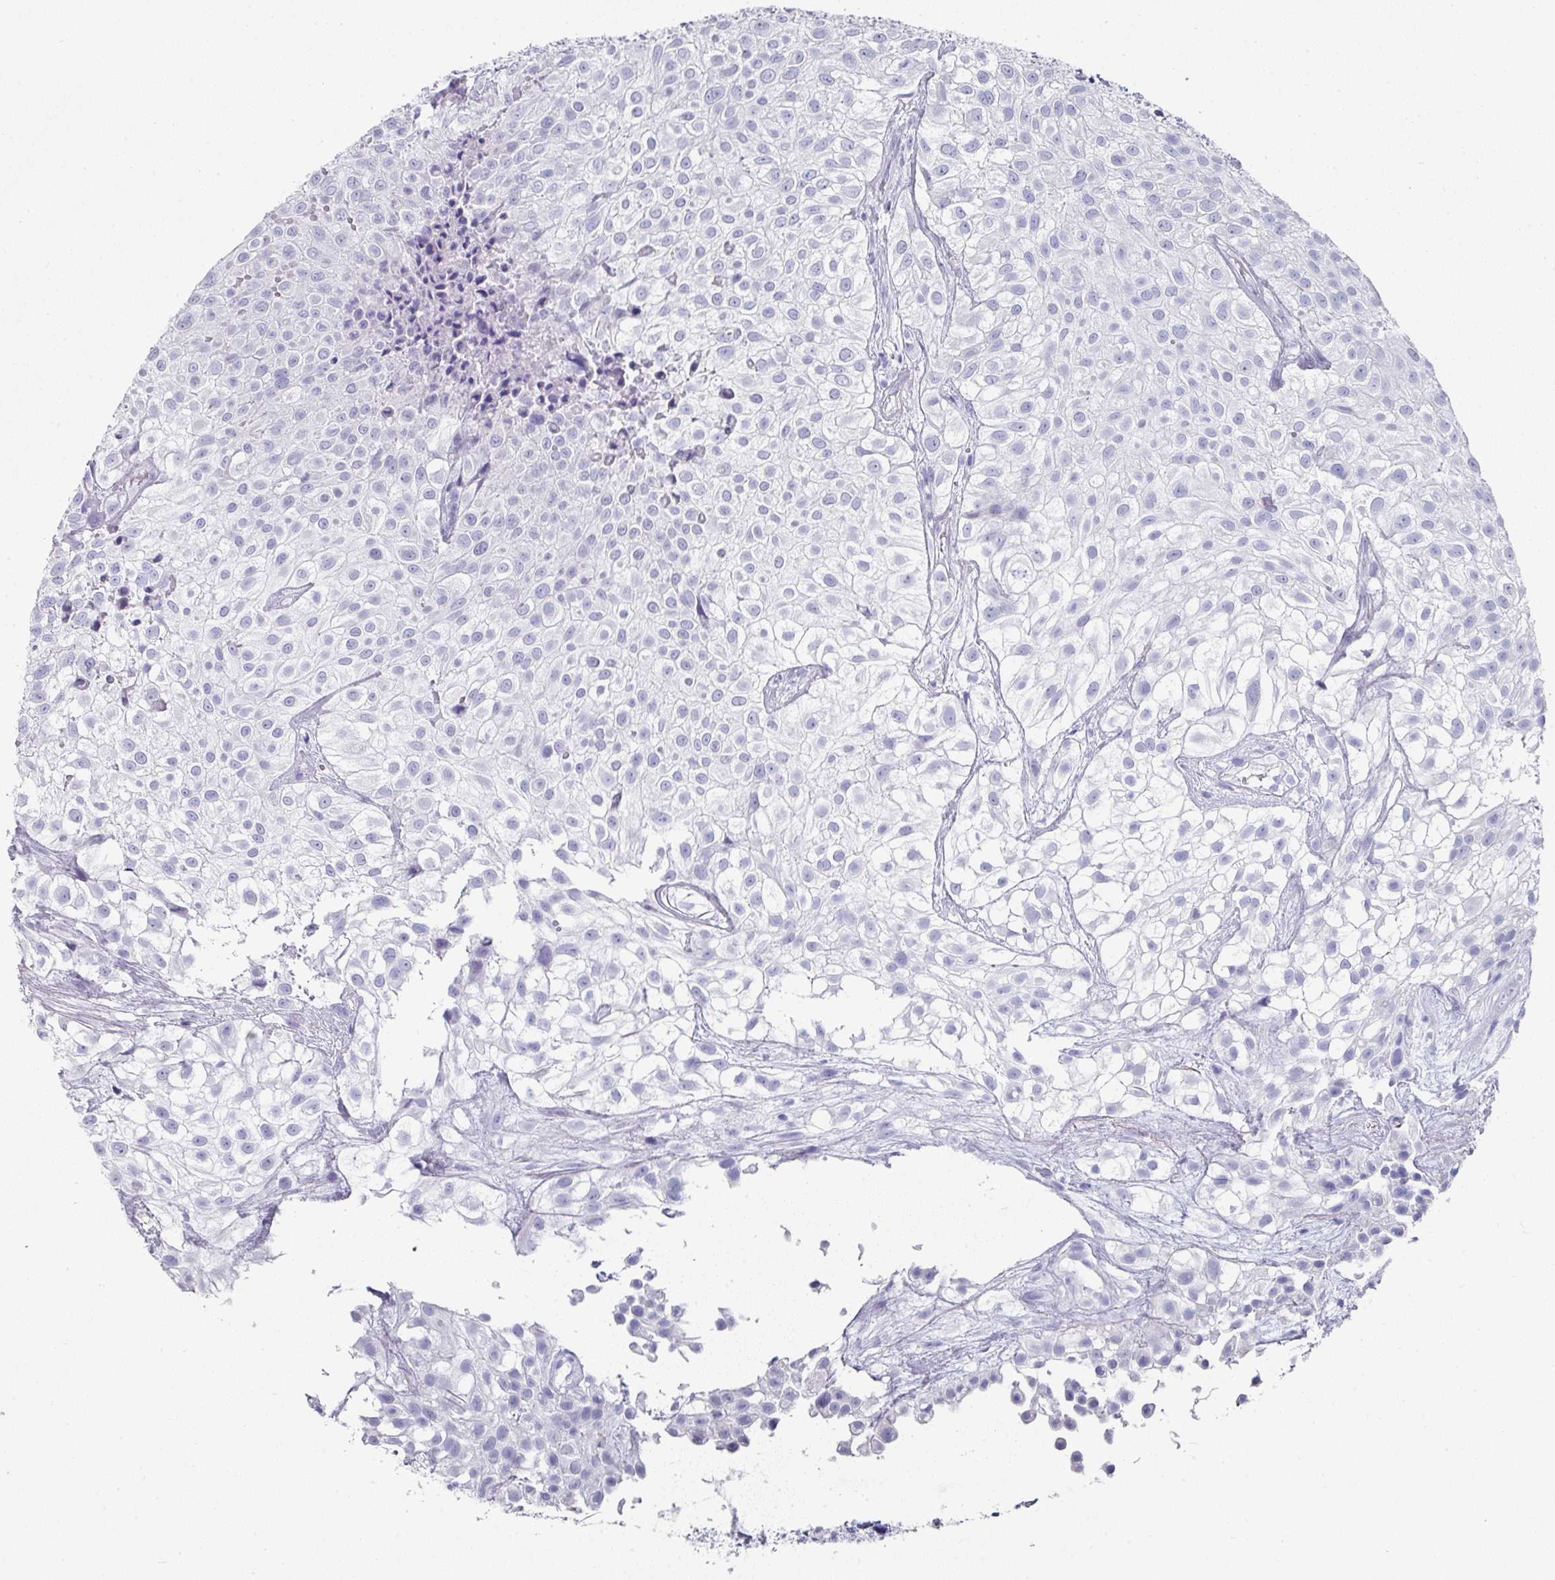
{"staining": {"intensity": "negative", "quantity": "none", "location": "none"}, "tissue": "urothelial cancer", "cell_type": "Tumor cells", "image_type": "cancer", "snomed": [{"axis": "morphology", "description": "Urothelial carcinoma, High grade"}, {"axis": "topography", "description": "Urinary bladder"}], "caption": "Immunohistochemistry (IHC) image of urothelial cancer stained for a protein (brown), which exhibits no expression in tumor cells. (DAB immunohistochemistry, high magnification).", "gene": "SETBP1", "patient": {"sex": "male", "age": 56}}